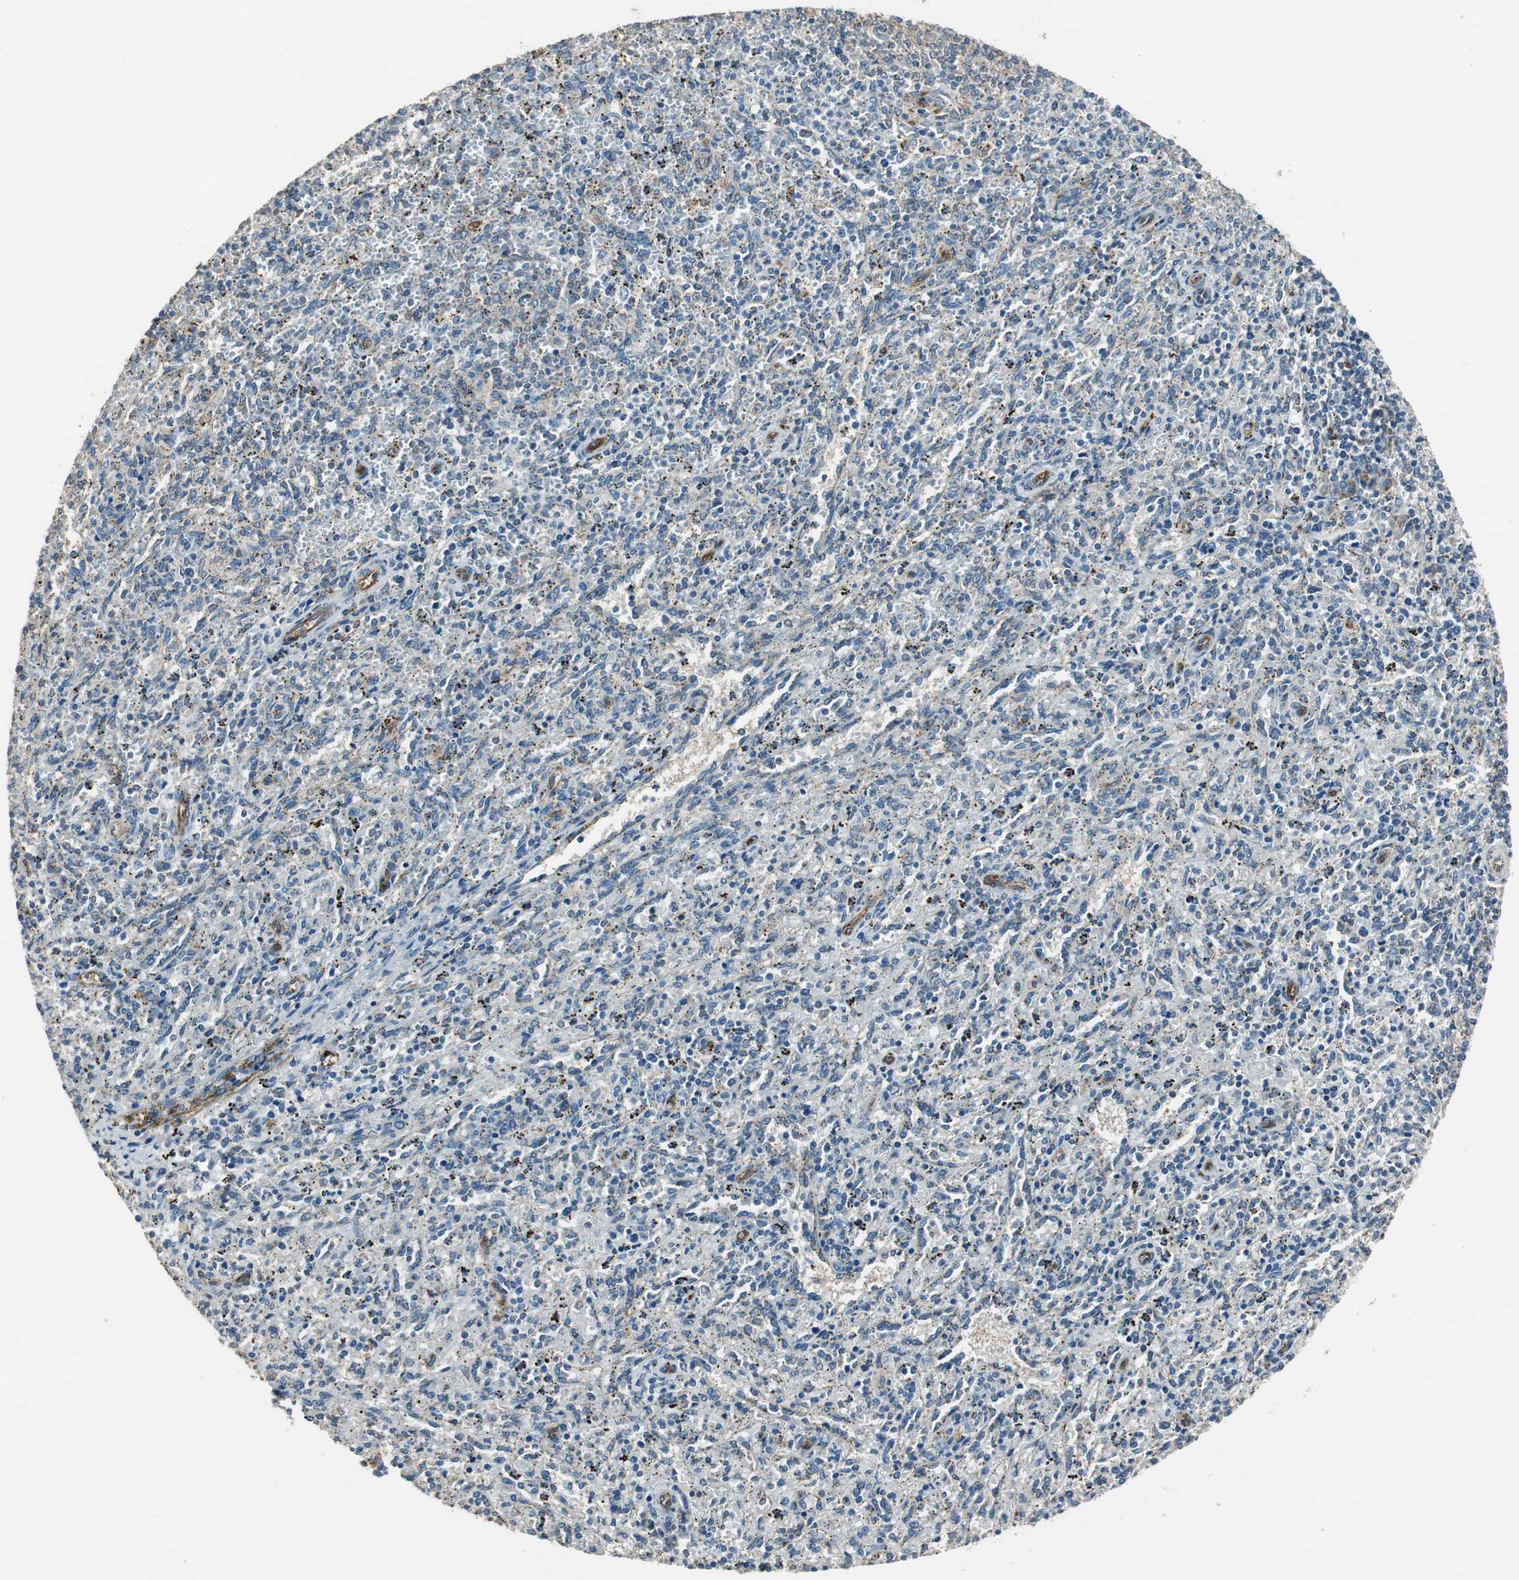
{"staining": {"intensity": "weak", "quantity": ">75%", "location": "cytoplasmic/membranous"}, "tissue": "spleen", "cell_type": "Cells in red pulp", "image_type": "normal", "snomed": [{"axis": "morphology", "description": "Normal tissue, NOS"}, {"axis": "topography", "description": "Spleen"}], "caption": "Spleen stained with a brown dye shows weak cytoplasmic/membranous positive expression in approximately >75% of cells in red pulp.", "gene": "MSTO1", "patient": {"sex": "female", "age": 10}}